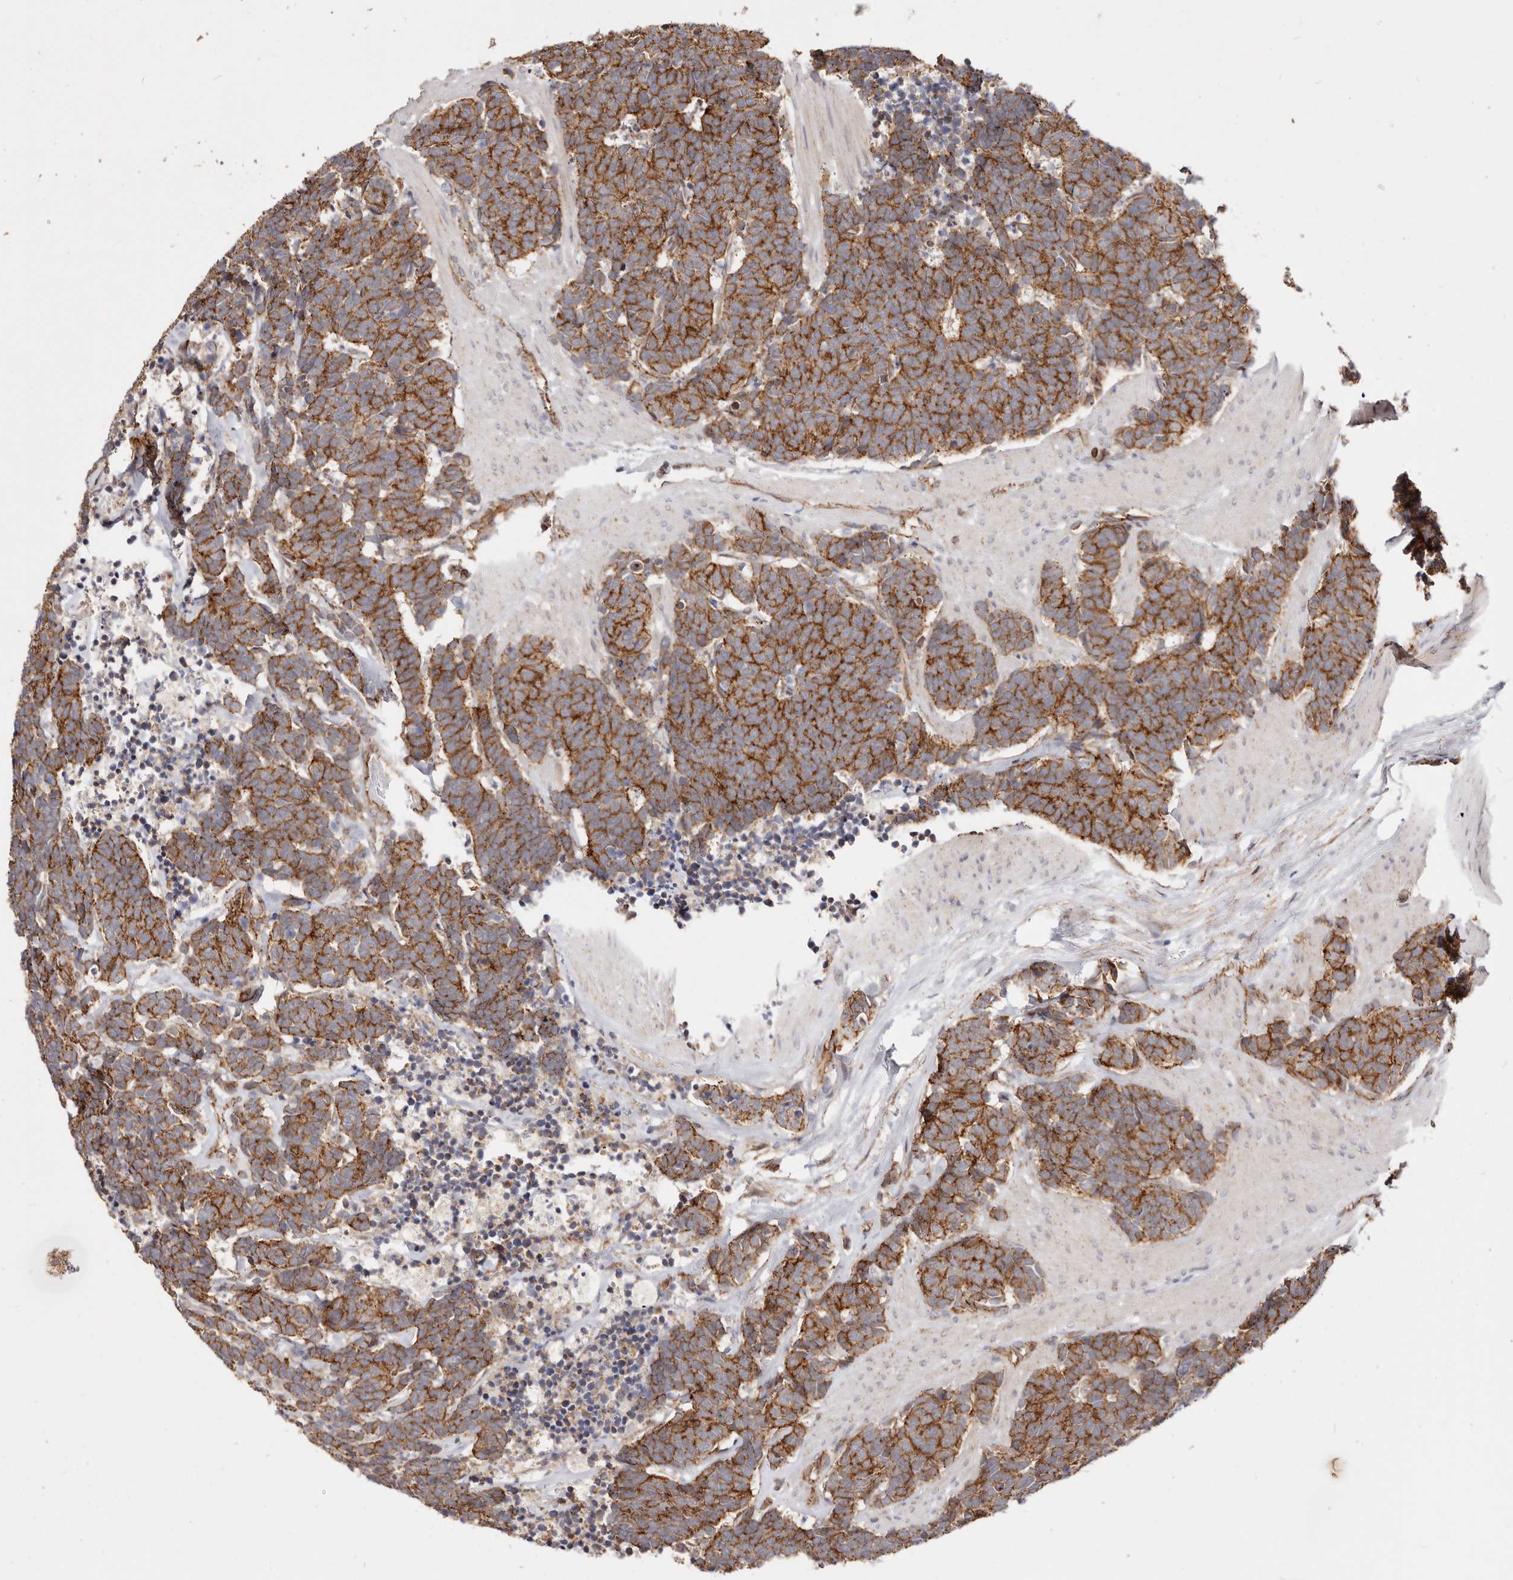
{"staining": {"intensity": "strong", "quantity": ">75%", "location": "cytoplasmic/membranous"}, "tissue": "carcinoid", "cell_type": "Tumor cells", "image_type": "cancer", "snomed": [{"axis": "morphology", "description": "Carcinoma, NOS"}, {"axis": "morphology", "description": "Carcinoid, malignant, NOS"}, {"axis": "topography", "description": "Urinary bladder"}], "caption": "IHC of human carcinoid shows high levels of strong cytoplasmic/membranous staining in about >75% of tumor cells.", "gene": "CTNNB1", "patient": {"sex": "male", "age": 57}}